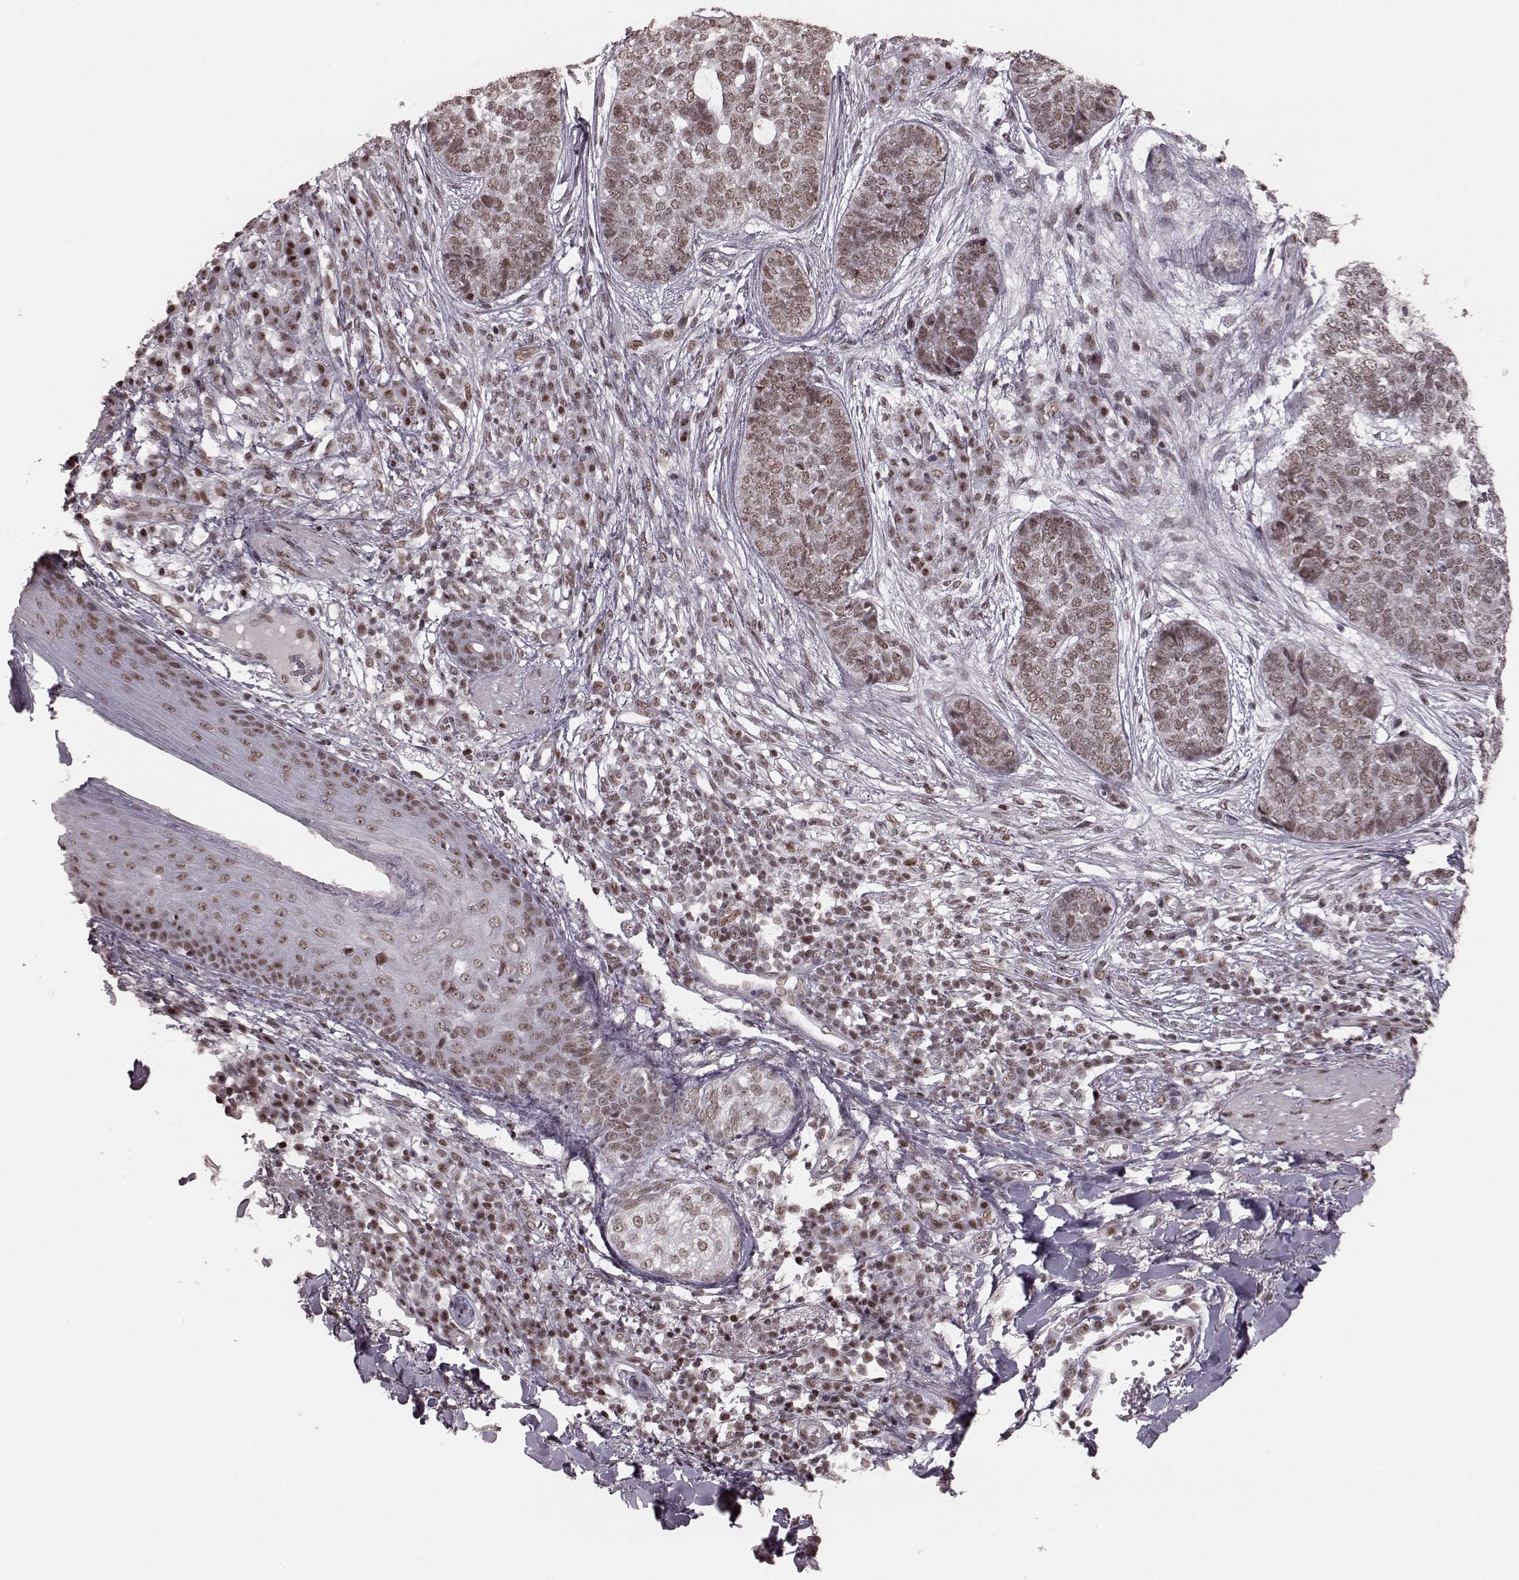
{"staining": {"intensity": "weak", "quantity": ">75%", "location": "nuclear"}, "tissue": "skin cancer", "cell_type": "Tumor cells", "image_type": "cancer", "snomed": [{"axis": "morphology", "description": "Basal cell carcinoma"}, {"axis": "topography", "description": "Skin"}], "caption": "DAB immunohistochemical staining of basal cell carcinoma (skin) exhibits weak nuclear protein positivity in about >75% of tumor cells. (Stains: DAB in brown, nuclei in blue, Microscopy: brightfield microscopy at high magnification).", "gene": "NR2C1", "patient": {"sex": "female", "age": 69}}